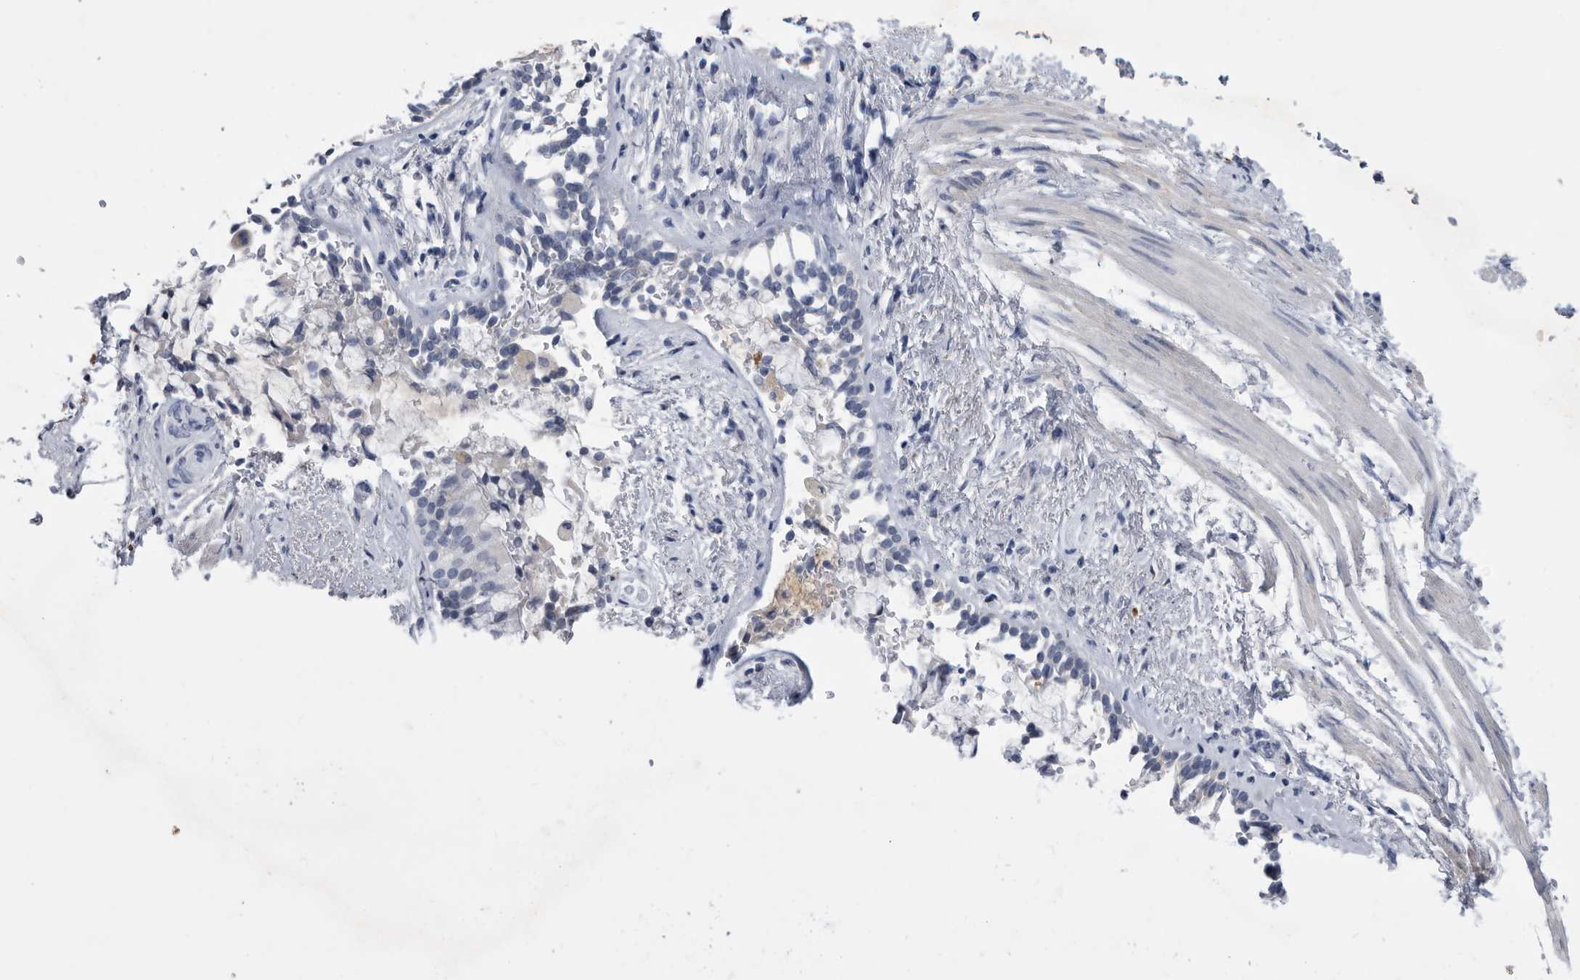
{"staining": {"intensity": "negative", "quantity": "none", "location": "none"}, "tissue": "bronchus", "cell_type": "Respiratory epithelial cells", "image_type": "normal", "snomed": [{"axis": "morphology", "description": "Normal tissue, NOS"}, {"axis": "morphology", "description": "Inflammation, NOS"}, {"axis": "topography", "description": "Cartilage tissue"}, {"axis": "topography", "description": "Bronchus"}, {"axis": "topography", "description": "Lung"}], "caption": "Immunohistochemical staining of benign bronchus shows no significant staining in respiratory epithelial cells.", "gene": "BTBD6", "patient": {"sex": "female", "age": 64}}